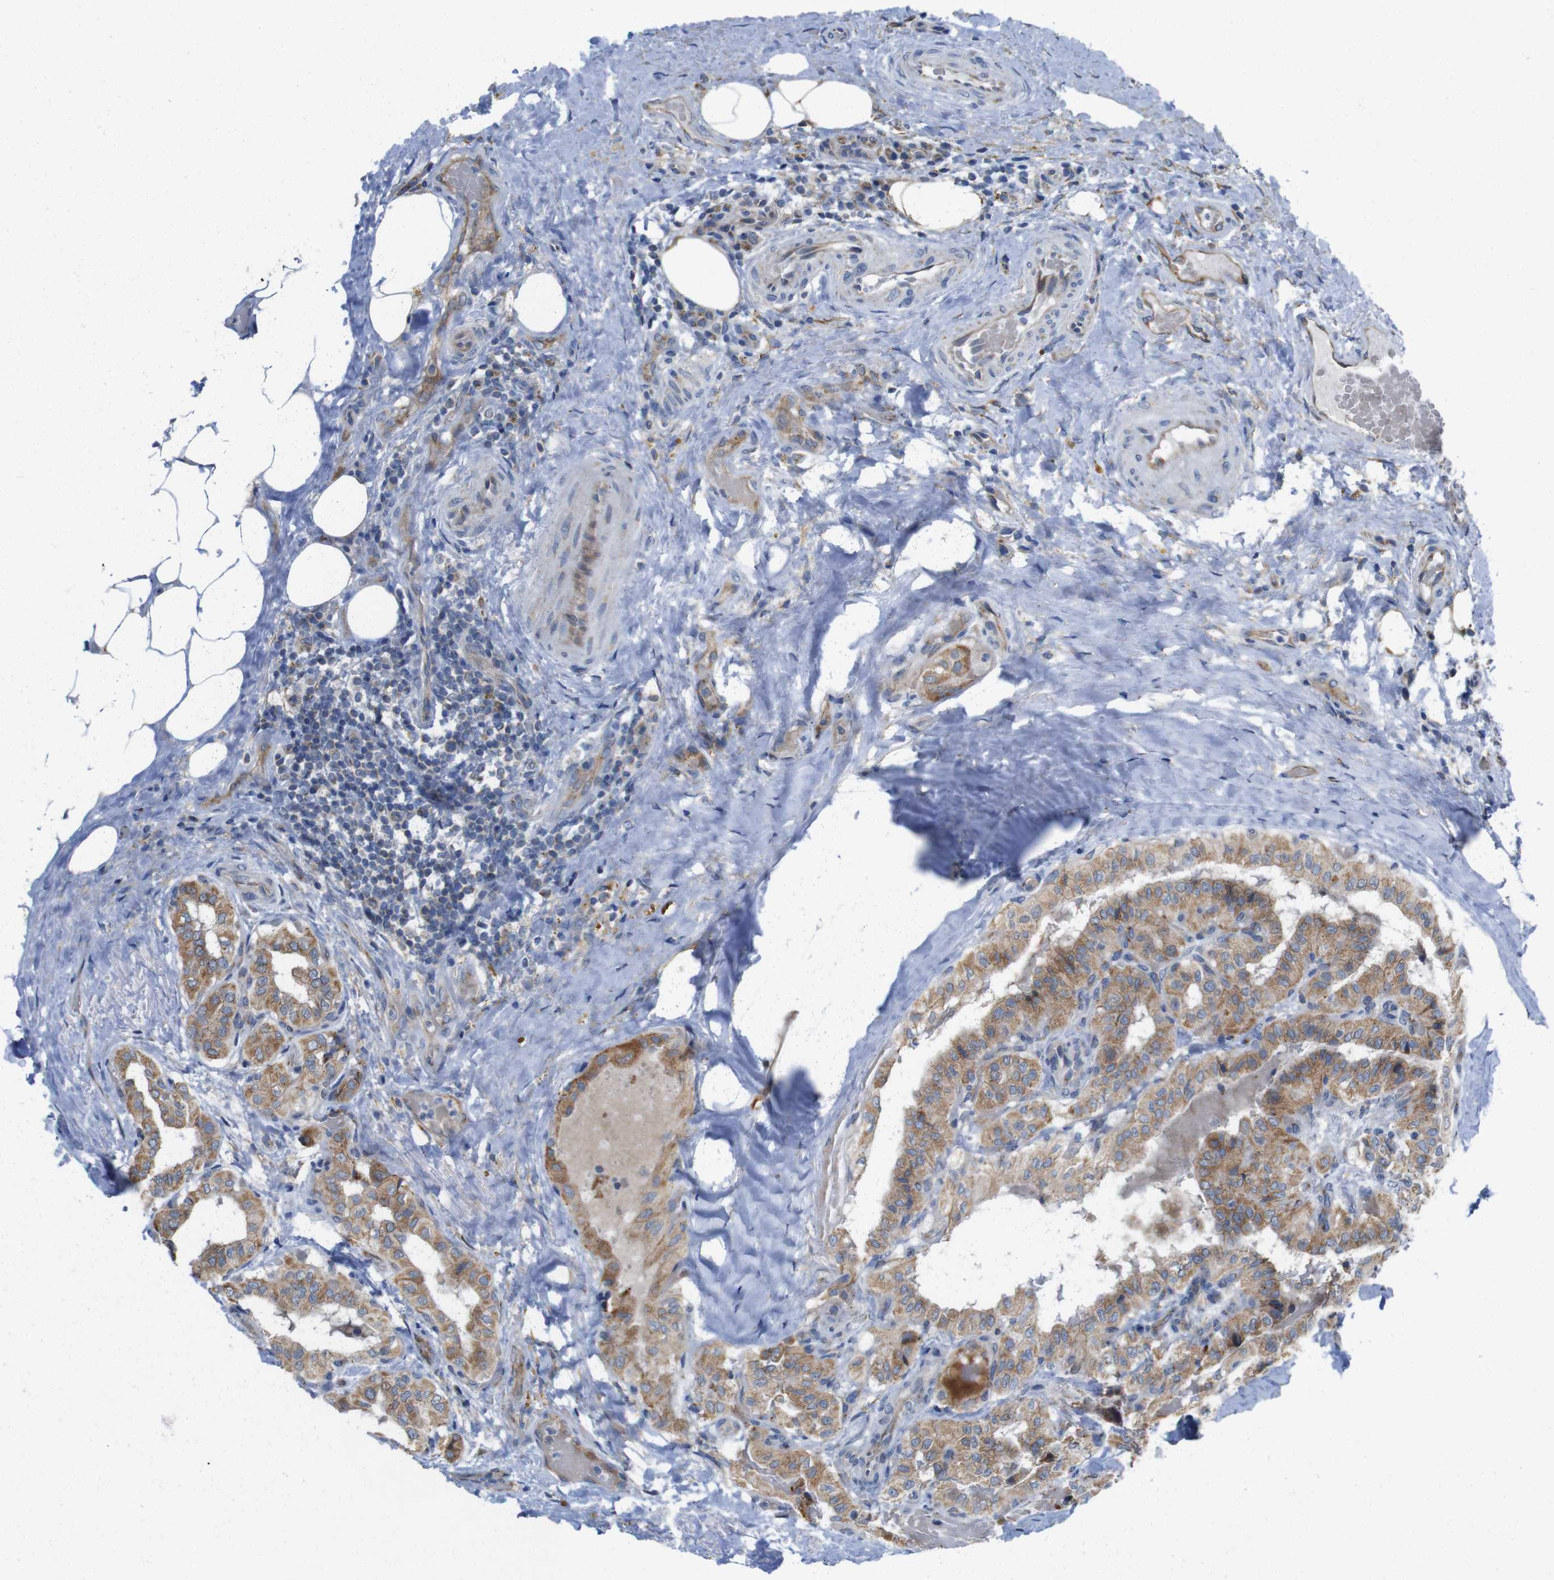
{"staining": {"intensity": "moderate", "quantity": ">75%", "location": "cytoplasmic/membranous"}, "tissue": "thyroid cancer", "cell_type": "Tumor cells", "image_type": "cancer", "snomed": [{"axis": "morphology", "description": "Papillary adenocarcinoma, NOS"}, {"axis": "topography", "description": "Thyroid gland"}], "caption": "Protein expression analysis of thyroid cancer (papillary adenocarcinoma) reveals moderate cytoplasmic/membranous positivity in about >75% of tumor cells. (DAB = brown stain, brightfield microscopy at high magnification).", "gene": "EFCAB14", "patient": {"sex": "male", "age": 77}}